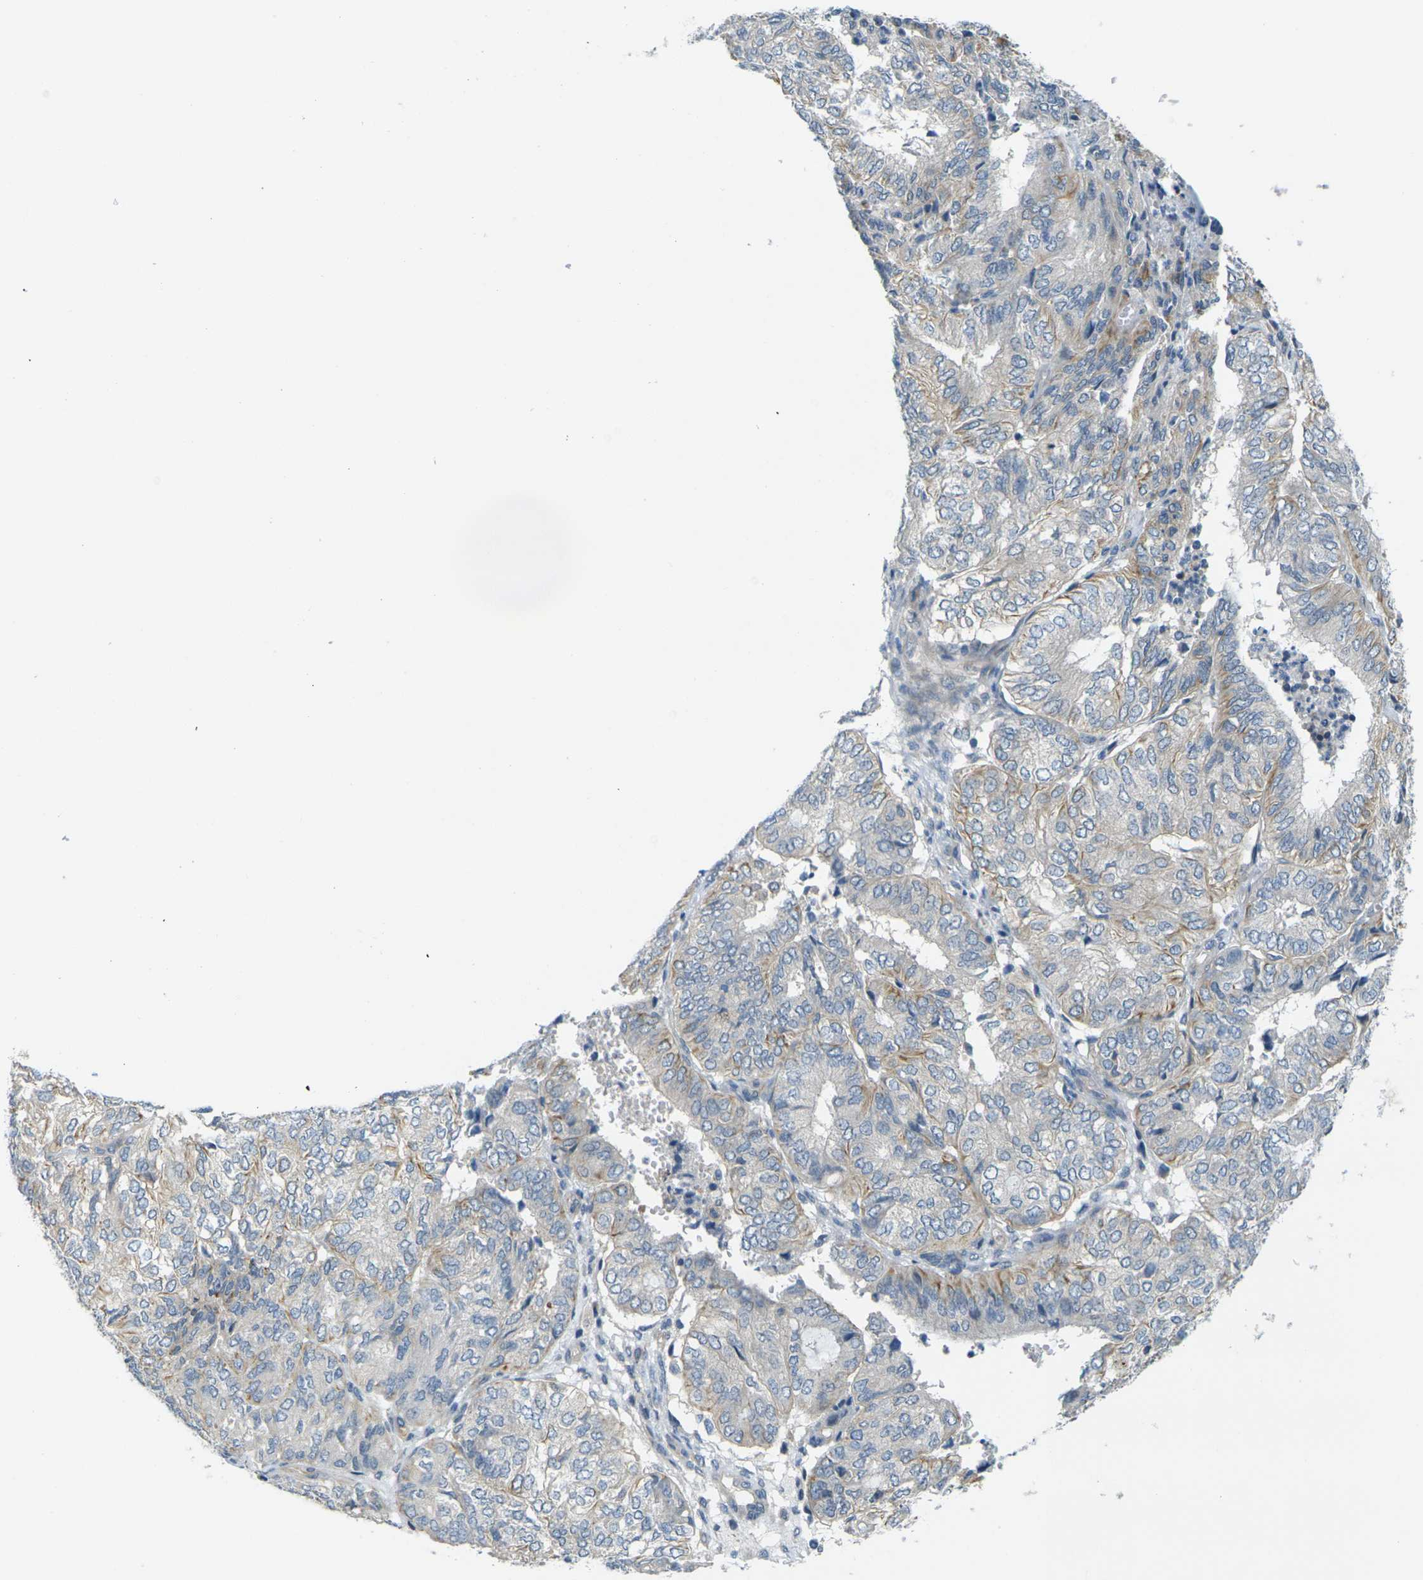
{"staining": {"intensity": "moderate", "quantity": "<25%", "location": "cytoplasmic/membranous"}, "tissue": "endometrial cancer", "cell_type": "Tumor cells", "image_type": "cancer", "snomed": [{"axis": "morphology", "description": "Adenocarcinoma, NOS"}, {"axis": "topography", "description": "Uterus"}], "caption": "The photomicrograph exhibits immunohistochemical staining of endometrial adenocarcinoma. There is moderate cytoplasmic/membranous staining is identified in approximately <25% of tumor cells. (DAB (3,3'-diaminobenzidine) IHC, brown staining for protein, blue staining for nuclei).", "gene": "CYP2C8", "patient": {"sex": "female", "age": 60}}